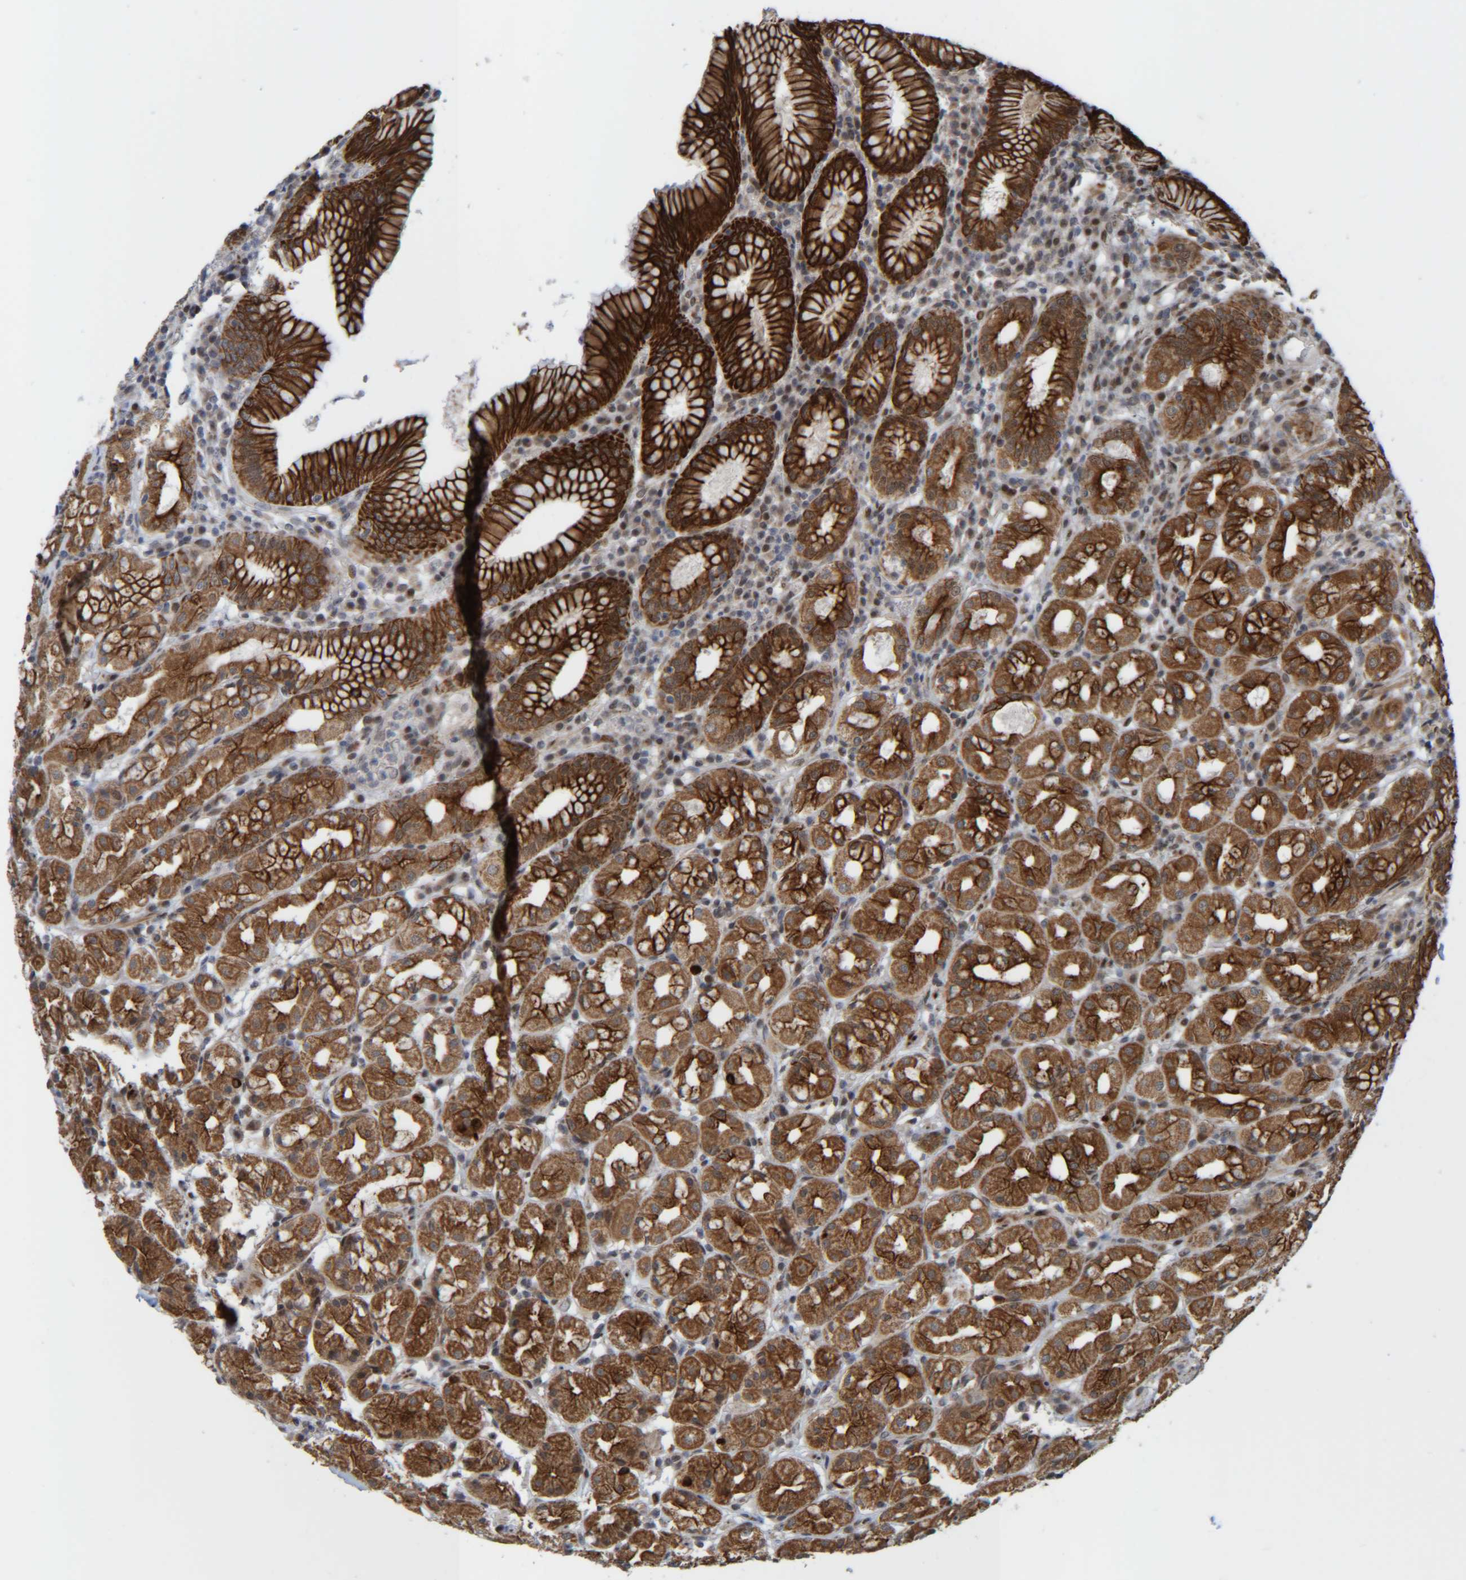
{"staining": {"intensity": "strong", "quantity": ">75%", "location": "cytoplasmic/membranous"}, "tissue": "stomach", "cell_type": "Glandular cells", "image_type": "normal", "snomed": [{"axis": "morphology", "description": "Normal tissue, NOS"}, {"axis": "topography", "description": "Stomach"}, {"axis": "topography", "description": "Stomach, lower"}], "caption": "Stomach stained with DAB immunohistochemistry (IHC) displays high levels of strong cytoplasmic/membranous positivity in about >75% of glandular cells. The protein of interest is shown in brown color, while the nuclei are stained blue.", "gene": "CCDC57", "patient": {"sex": "female", "age": 56}}